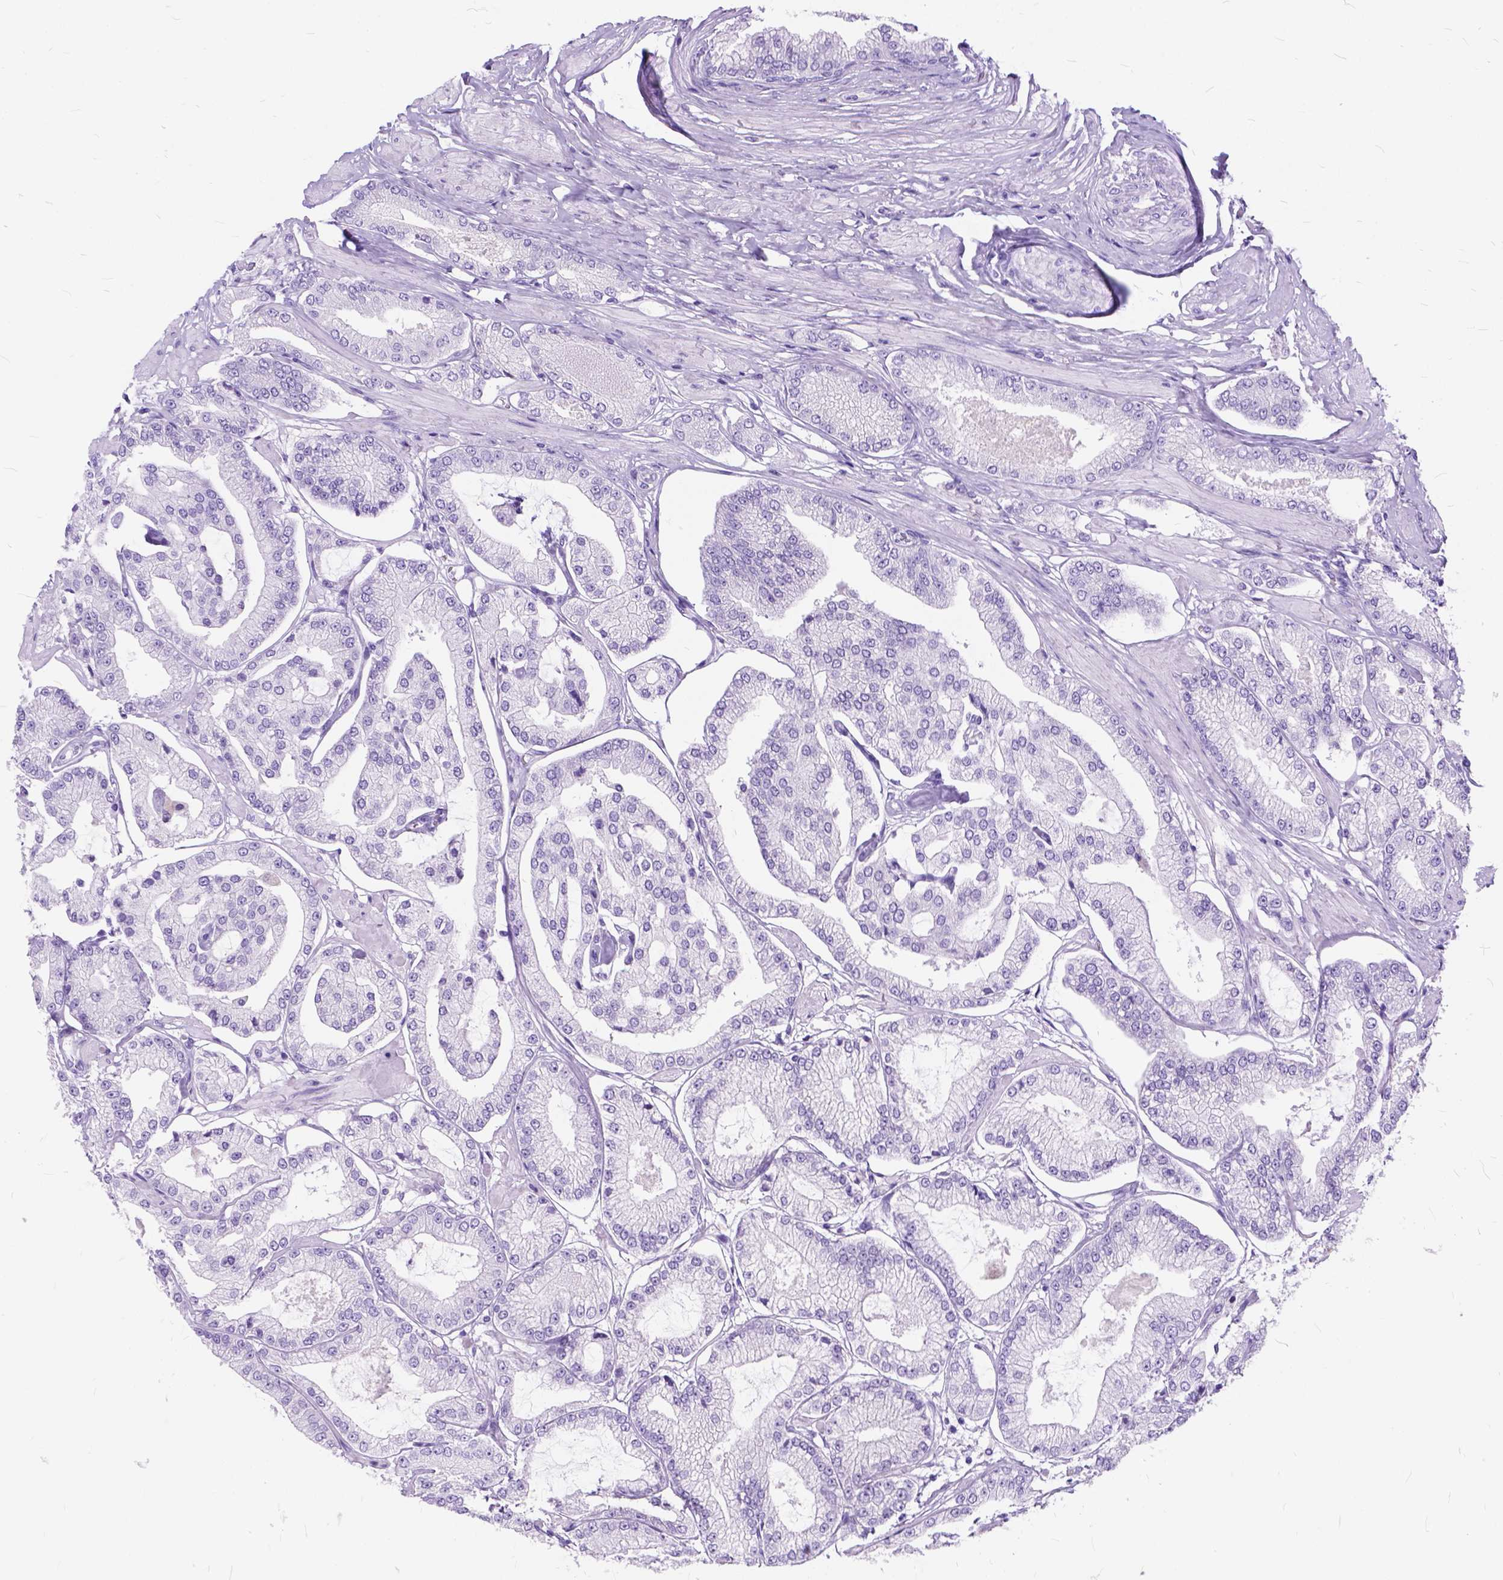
{"staining": {"intensity": "negative", "quantity": "none", "location": "none"}, "tissue": "prostate cancer", "cell_type": "Tumor cells", "image_type": "cancer", "snomed": [{"axis": "morphology", "description": "Adenocarcinoma, Low grade"}, {"axis": "topography", "description": "Prostate"}], "caption": "This photomicrograph is of adenocarcinoma (low-grade) (prostate) stained with immunohistochemistry to label a protein in brown with the nuclei are counter-stained blue. There is no positivity in tumor cells.", "gene": "C1QTNF3", "patient": {"sex": "male", "age": 55}}